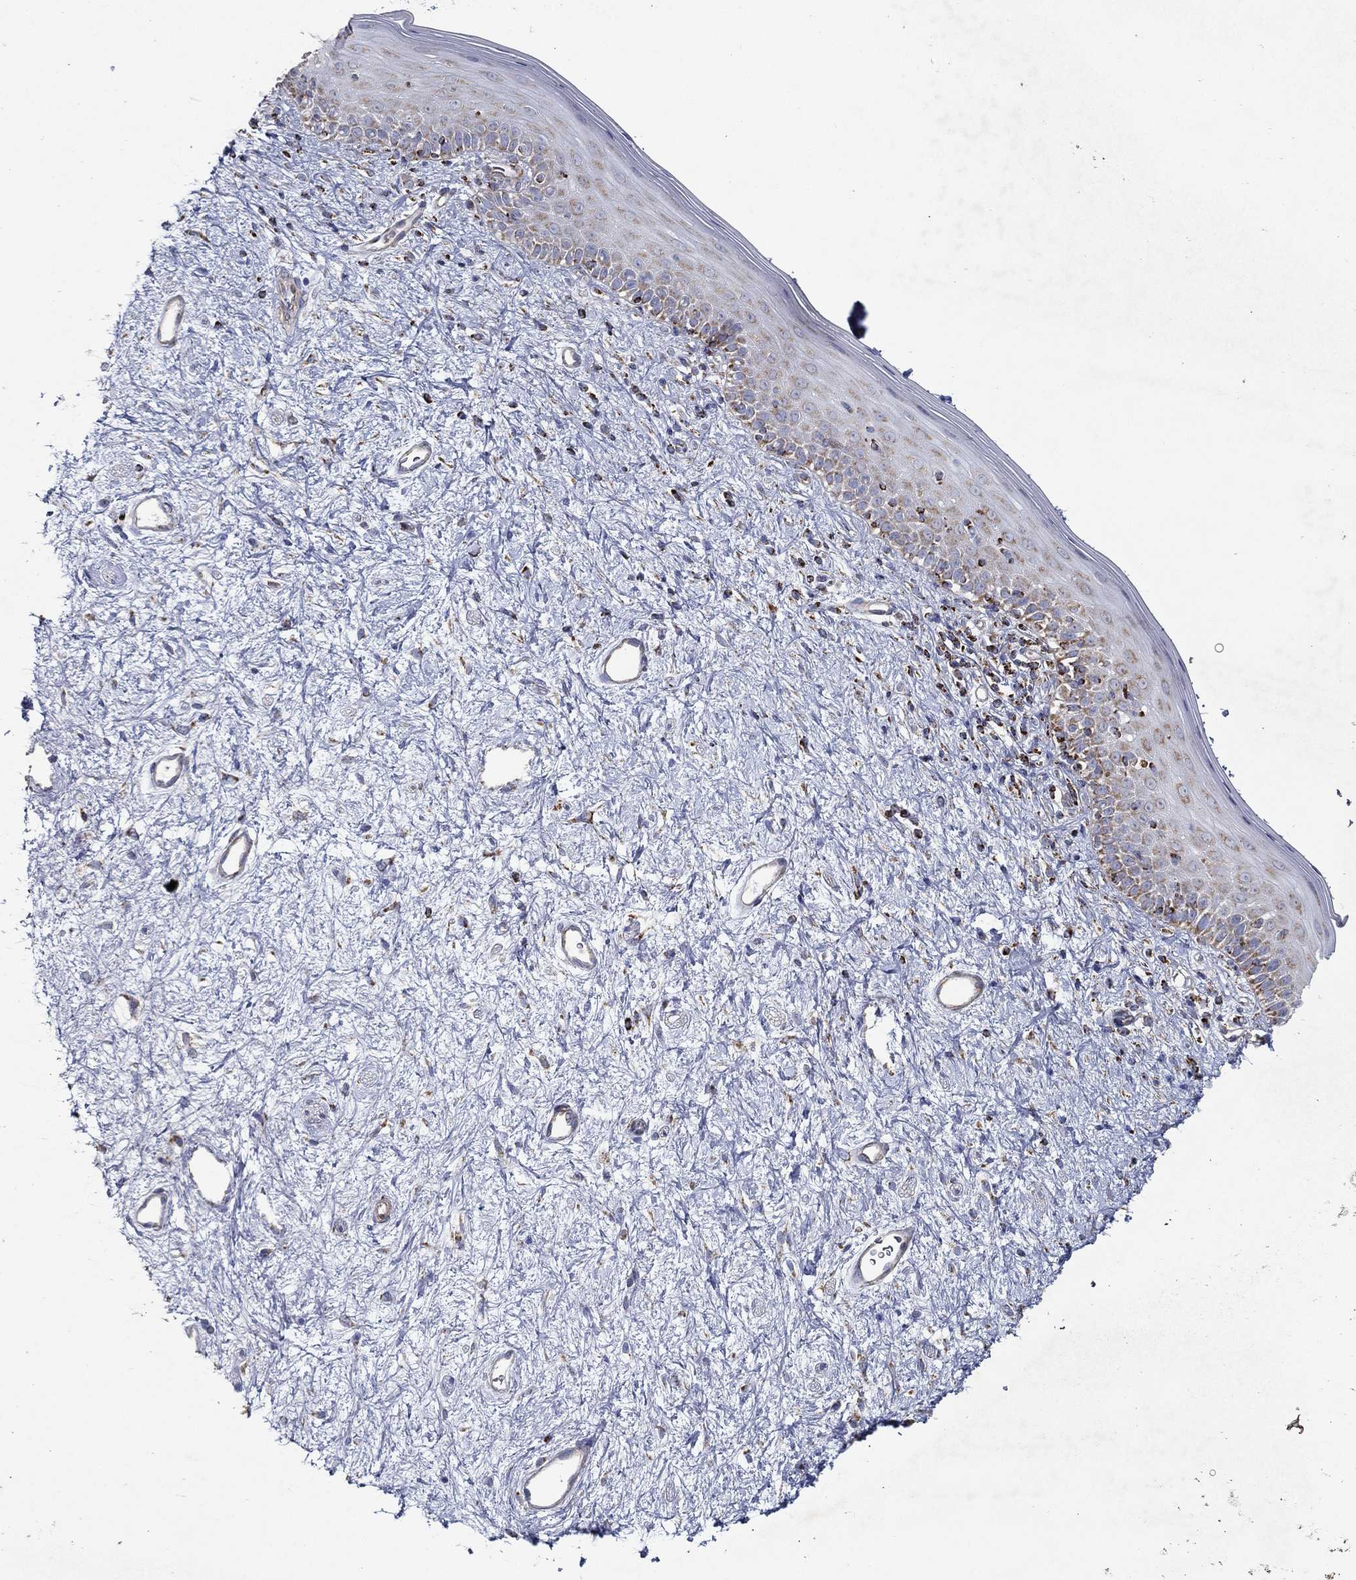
{"staining": {"intensity": "weak", "quantity": "25%-75%", "location": "cytoplasmic/membranous"}, "tissue": "vagina", "cell_type": "Squamous epithelial cells", "image_type": "normal", "snomed": [{"axis": "morphology", "description": "Normal tissue, NOS"}, {"axis": "topography", "description": "Vagina"}], "caption": "Weak cytoplasmic/membranous staining is seen in about 25%-75% of squamous epithelial cells in benign vagina. The protein of interest is shown in brown color, while the nuclei are stained blue.", "gene": "SFXN1", "patient": {"sex": "female", "age": 47}}